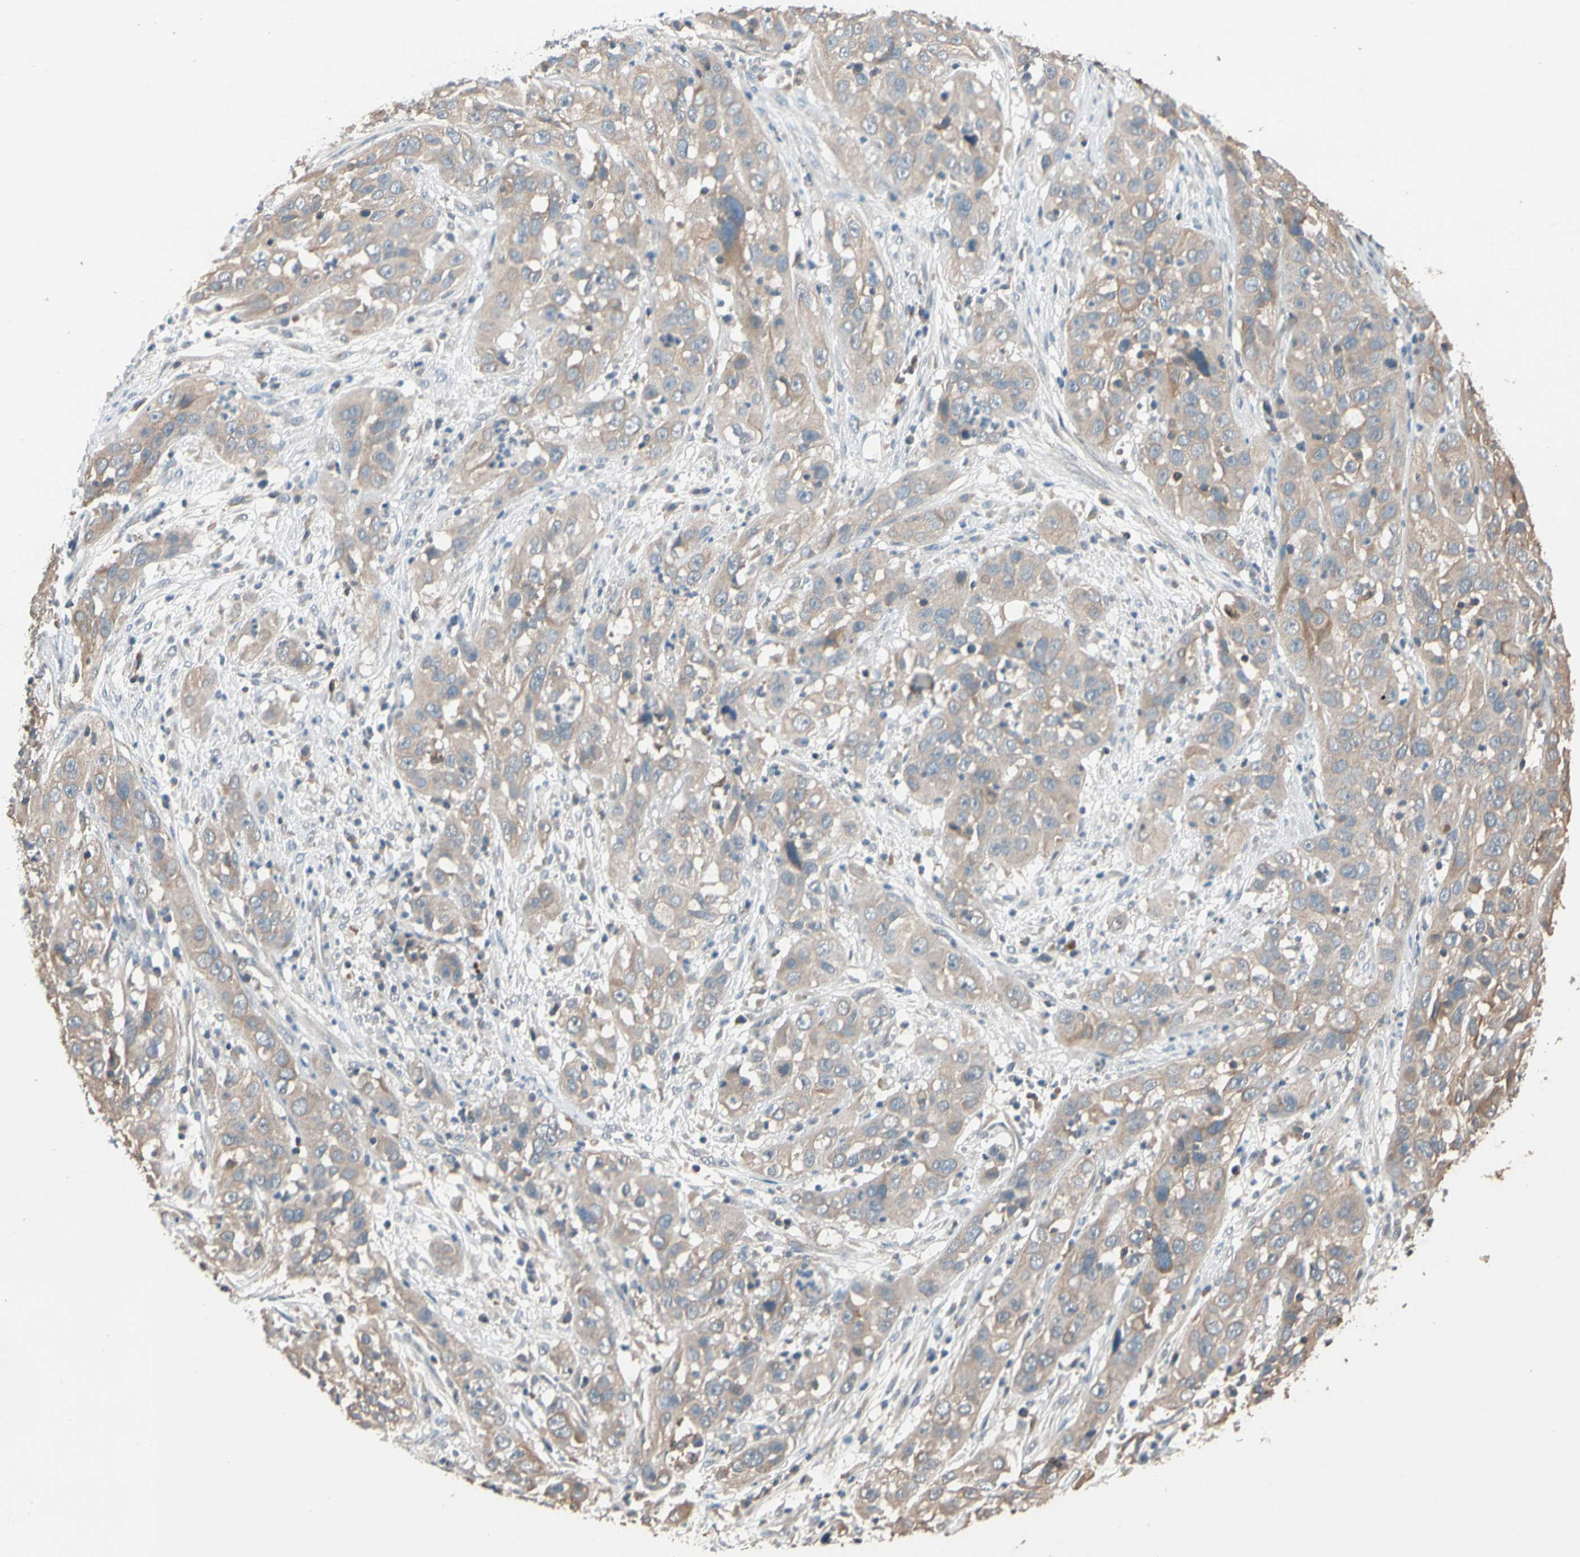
{"staining": {"intensity": "moderate", "quantity": ">75%", "location": "cytoplasmic/membranous"}, "tissue": "cervical cancer", "cell_type": "Tumor cells", "image_type": "cancer", "snomed": [{"axis": "morphology", "description": "Squamous cell carcinoma, NOS"}, {"axis": "topography", "description": "Cervix"}], "caption": "DAB immunohistochemical staining of human squamous cell carcinoma (cervical) exhibits moderate cytoplasmic/membranous protein expression in approximately >75% of tumor cells.", "gene": "MAP3K7", "patient": {"sex": "female", "age": 32}}